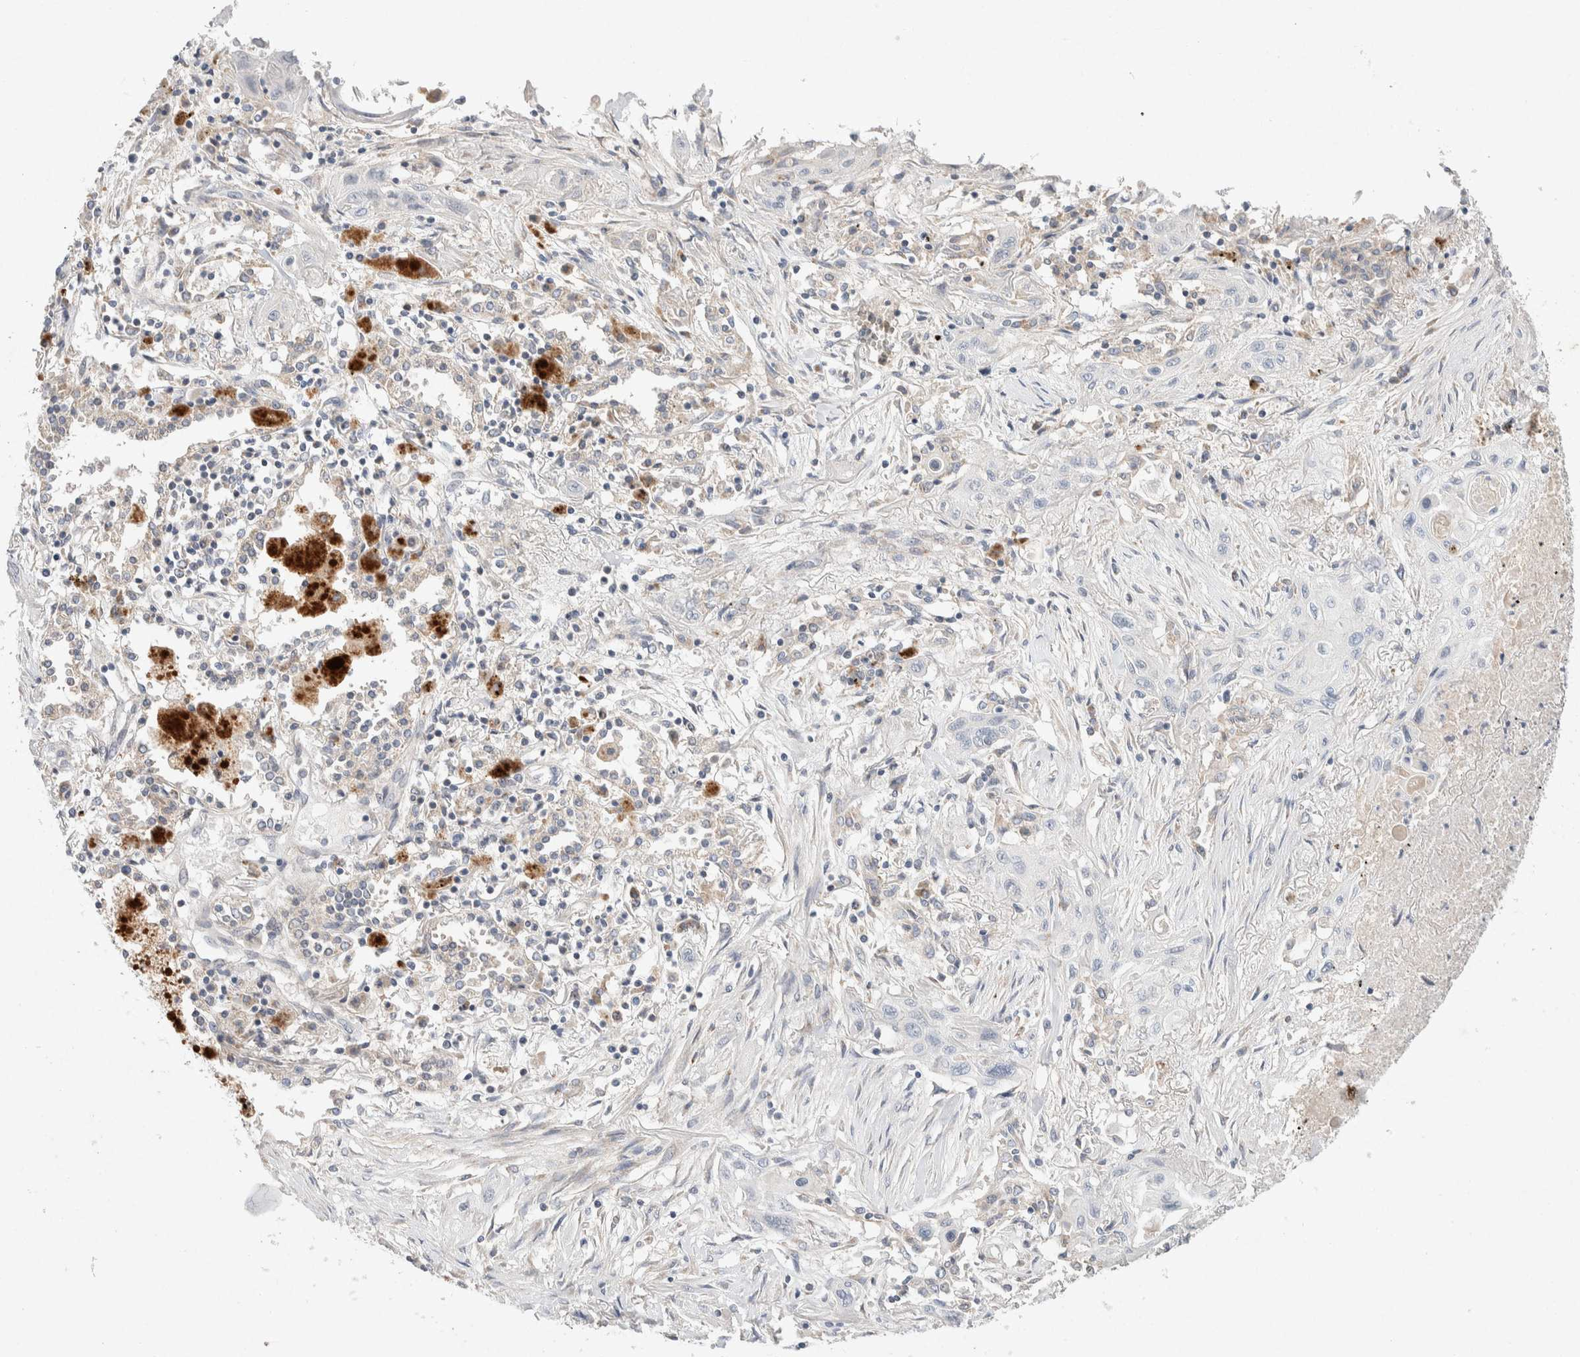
{"staining": {"intensity": "negative", "quantity": "none", "location": "none"}, "tissue": "lung cancer", "cell_type": "Tumor cells", "image_type": "cancer", "snomed": [{"axis": "morphology", "description": "Squamous cell carcinoma, NOS"}, {"axis": "topography", "description": "Lung"}], "caption": "This is a image of IHC staining of lung cancer (squamous cell carcinoma), which shows no staining in tumor cells.", "gene": "CMTM4", "patient": {"sex": "female", "age": 47}}